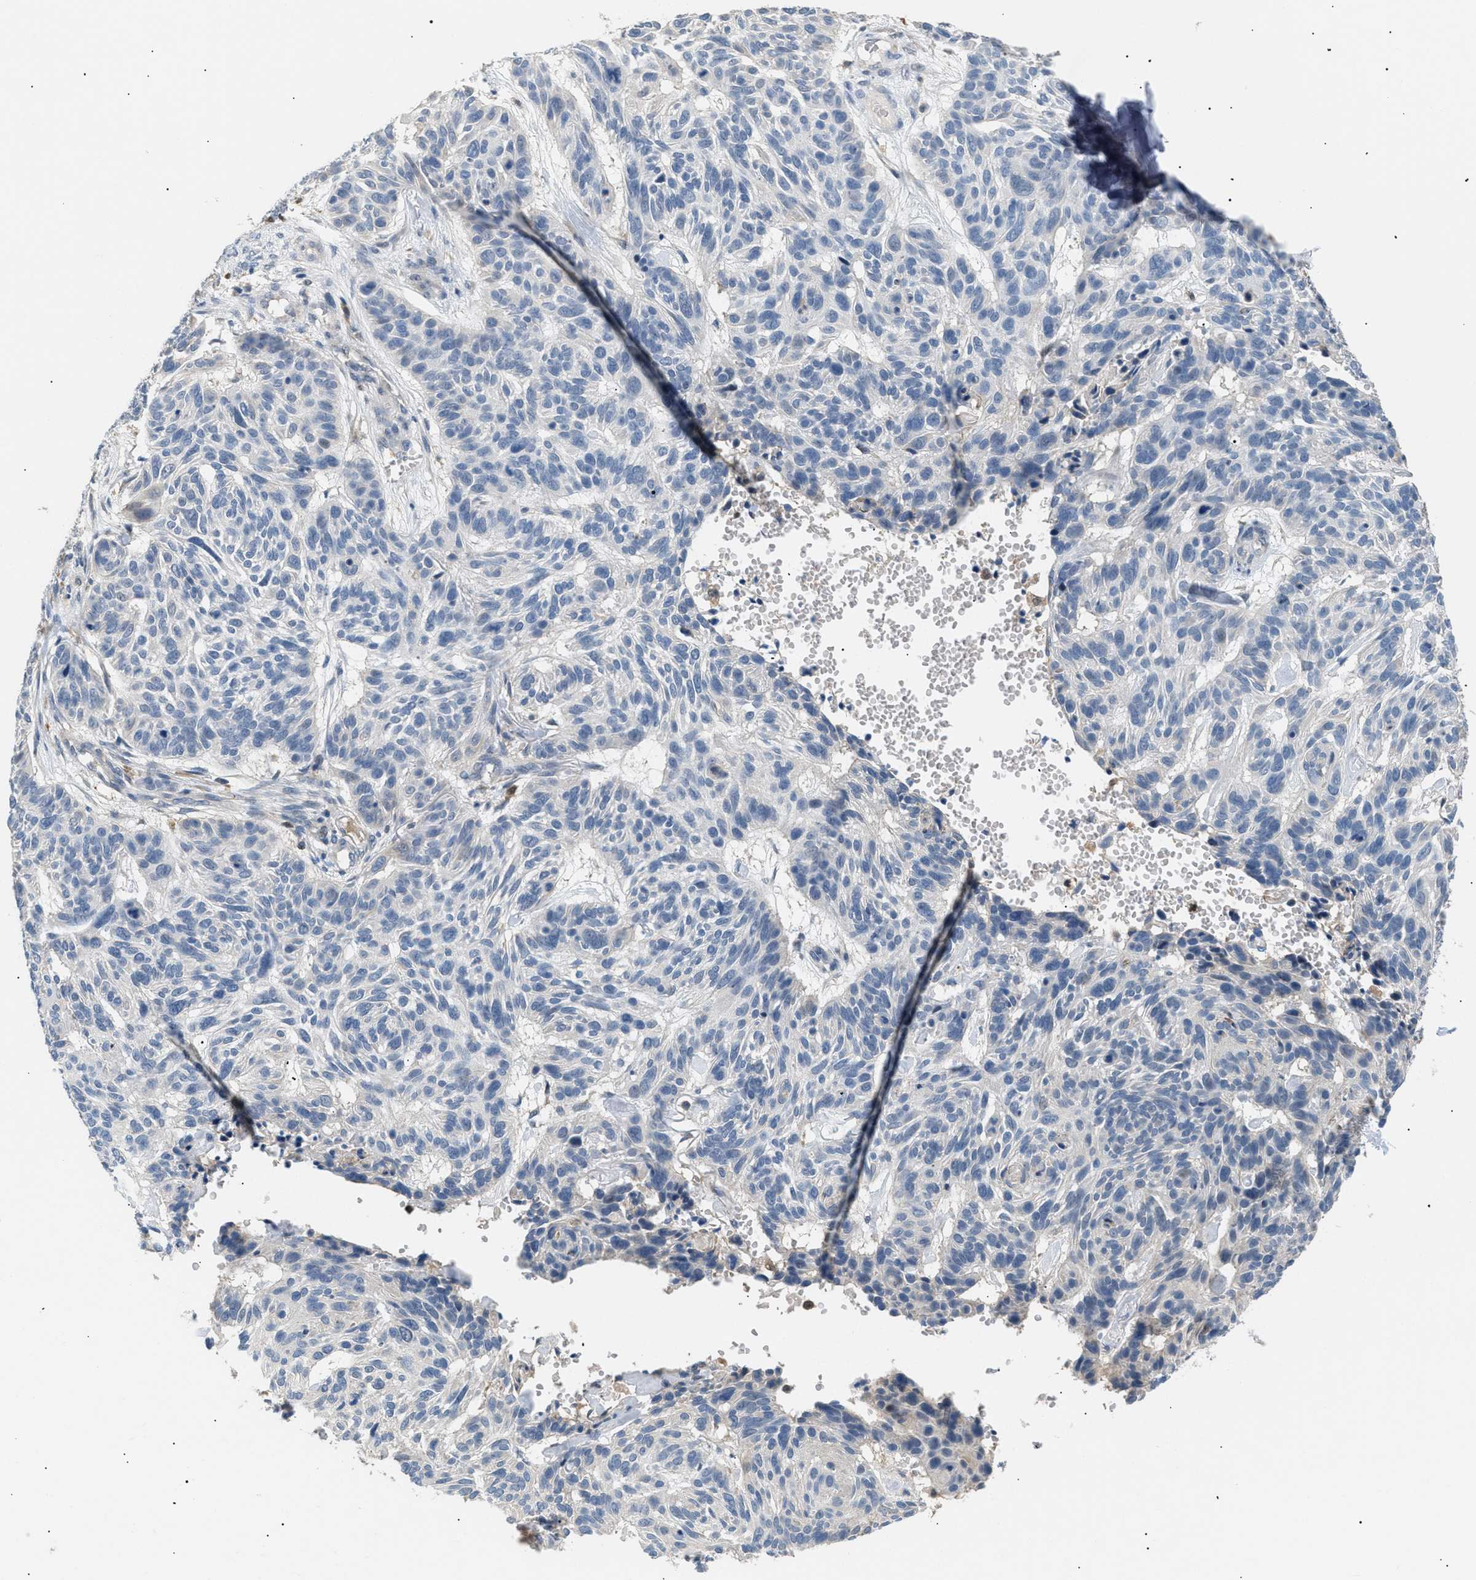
{"staining": {"intensity": "negative", "quantity": "none", "location": "none"}, "tissue": "skin cancer", "cell_type": "Tumor cells", "image_type": "cancer", "snomed": [{"axis": "morphology", "description": "Basal cell carcinoma"}, {"axis": "topography", "description": "Skin"}], "caption": "Photomicrograph shows no protein positivity in tumor cells of basal cell carcinoma (skin) tissue.", "gene": "AKR1A1", "patient": {"sex": "male", "age": 85}}